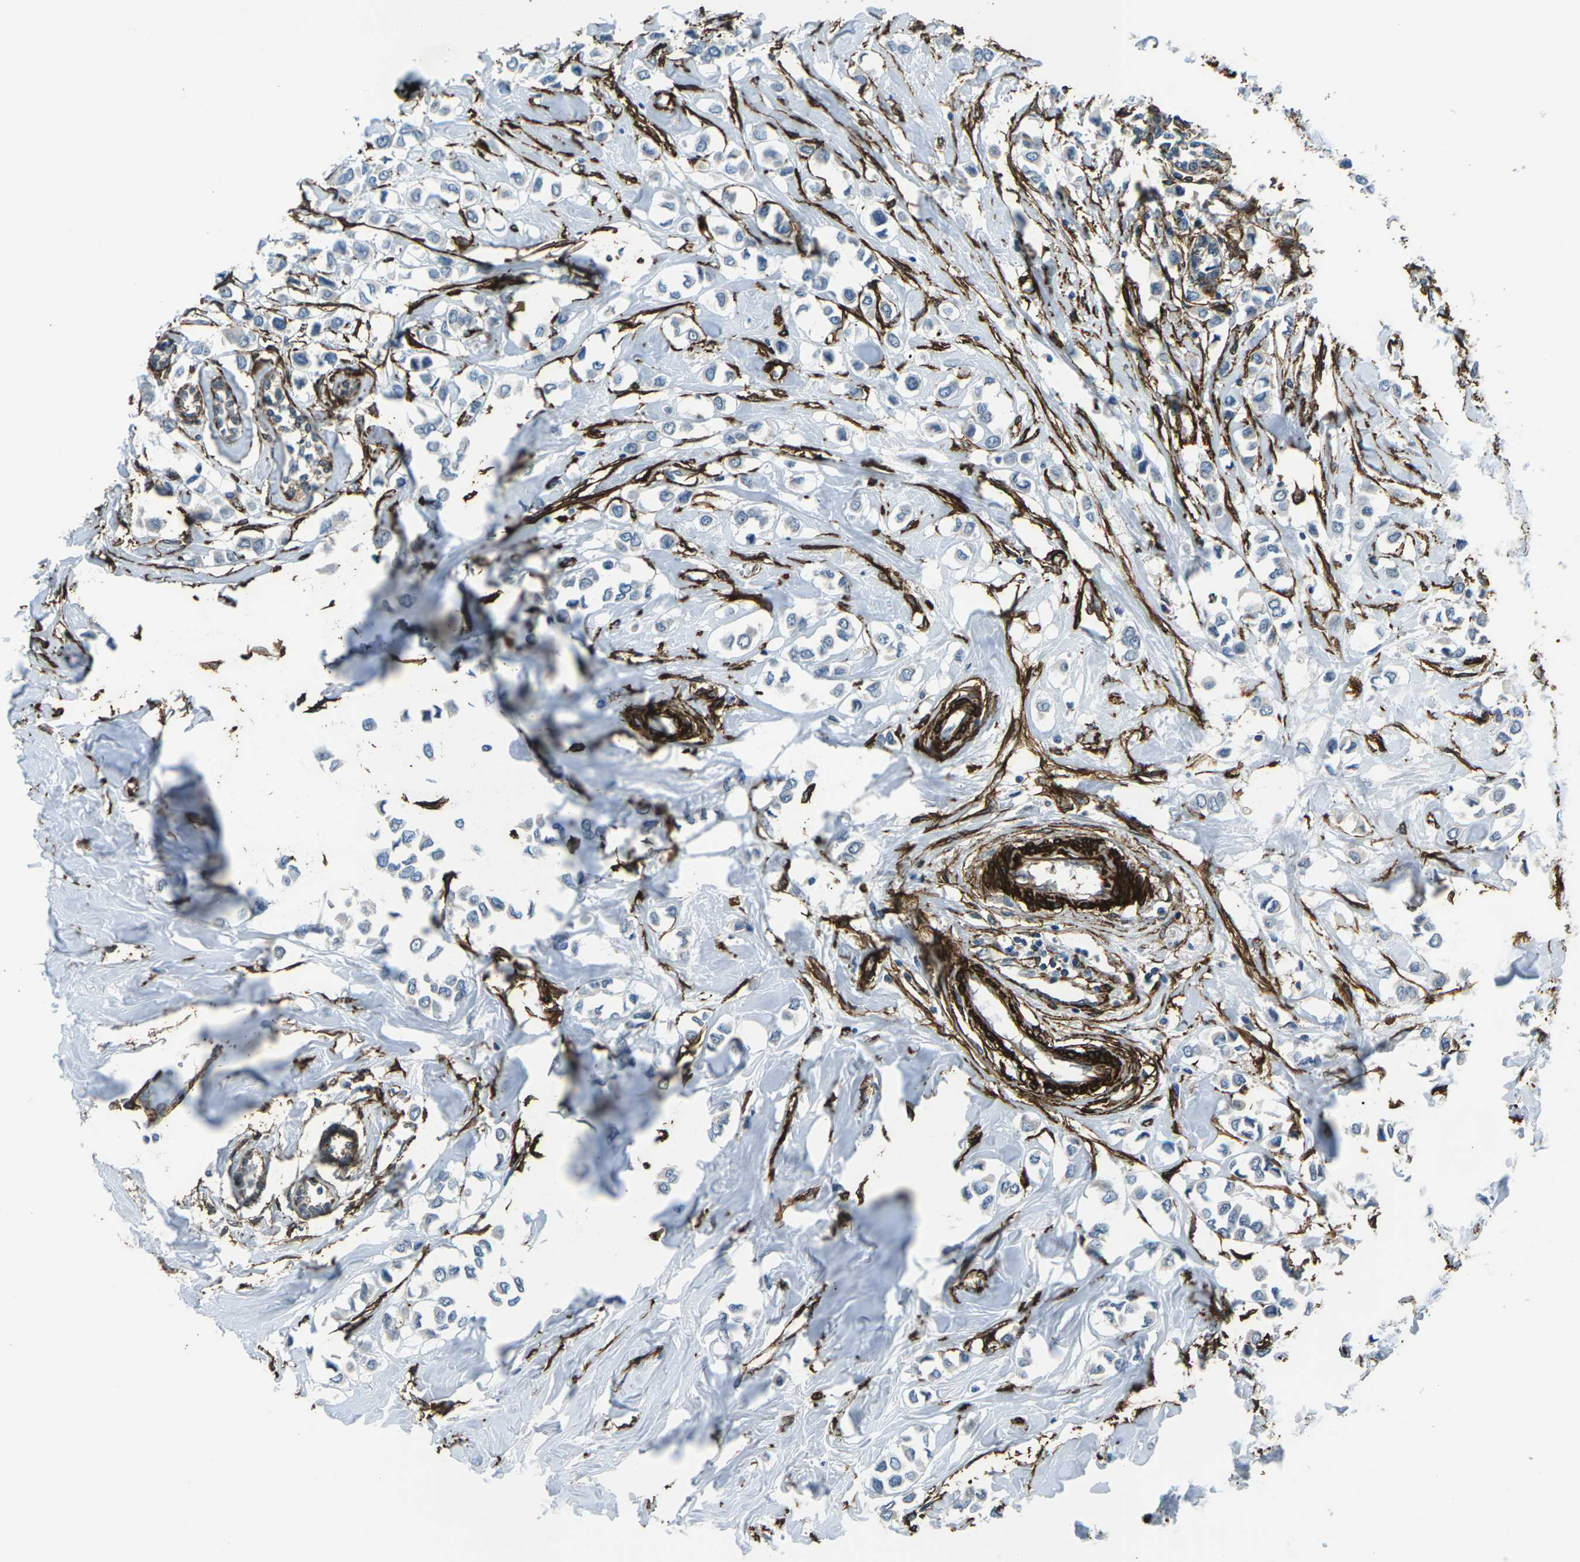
{"staining": {"intensity": "negative", "quantity": "none", "location": "none"}, "tissue": "breast cancer", "cell_type": "Tumor cells", "image_type": "cancer", "snomed": [{"axis": "morphology", "description": "Lobular carcinoma"}, {"axis": "topography", "description": "Breast"}], "caption": "This is a histopathology image of IHC staining of breast lobular carcinoma, which shows no expression in tumor cells. (Stains: DAB immunohistochemistry (IHC) with hematoxylin counter stain, Microscopy: brightfield microscopy at high magnification).", "gene": "GRAMD1C", "patient": {"sex": "female", "age": 51}}